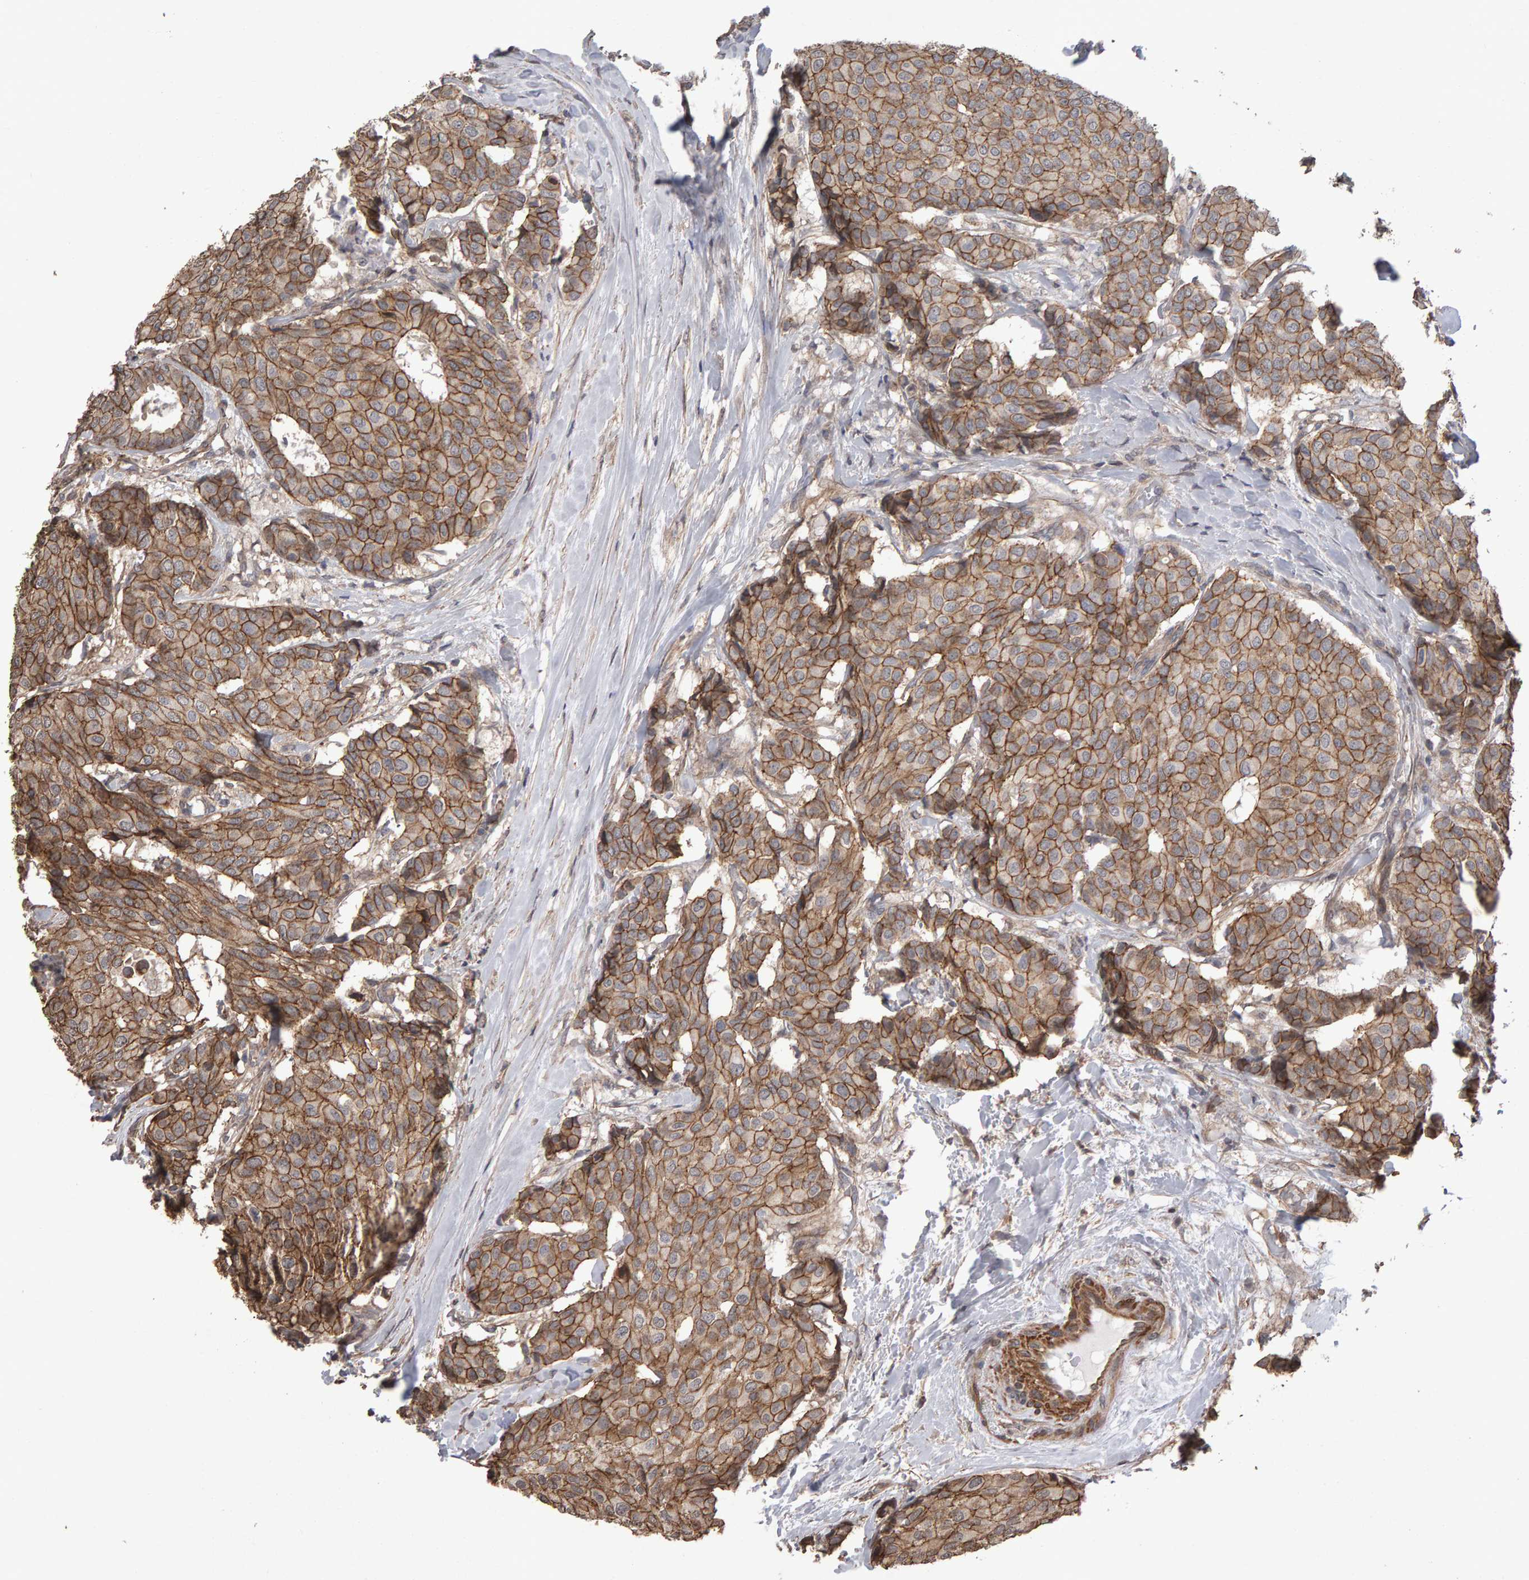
{"staining": {"intensity": "moderate", "quantity": ">75%", "location": "cytoplasmic/membranous"}, "tissue": "breast cancer", "cell_type": "Tumor cells", "image_type": "cancer", "snomed": [{"axis": "morphology", "description": "Duct carcinoma"}, {"axis": "topography", "description": "Breast"}], "caption": "Breast cancer (invasive ductal carcinoma) was stained to show a protein in brown. There is medium levels of moderate cytoplasmic/membranous positivity in about >75% of tumor cells.", "gene": "SCRIB", "patient": {"sex": "female", "age": 75}}